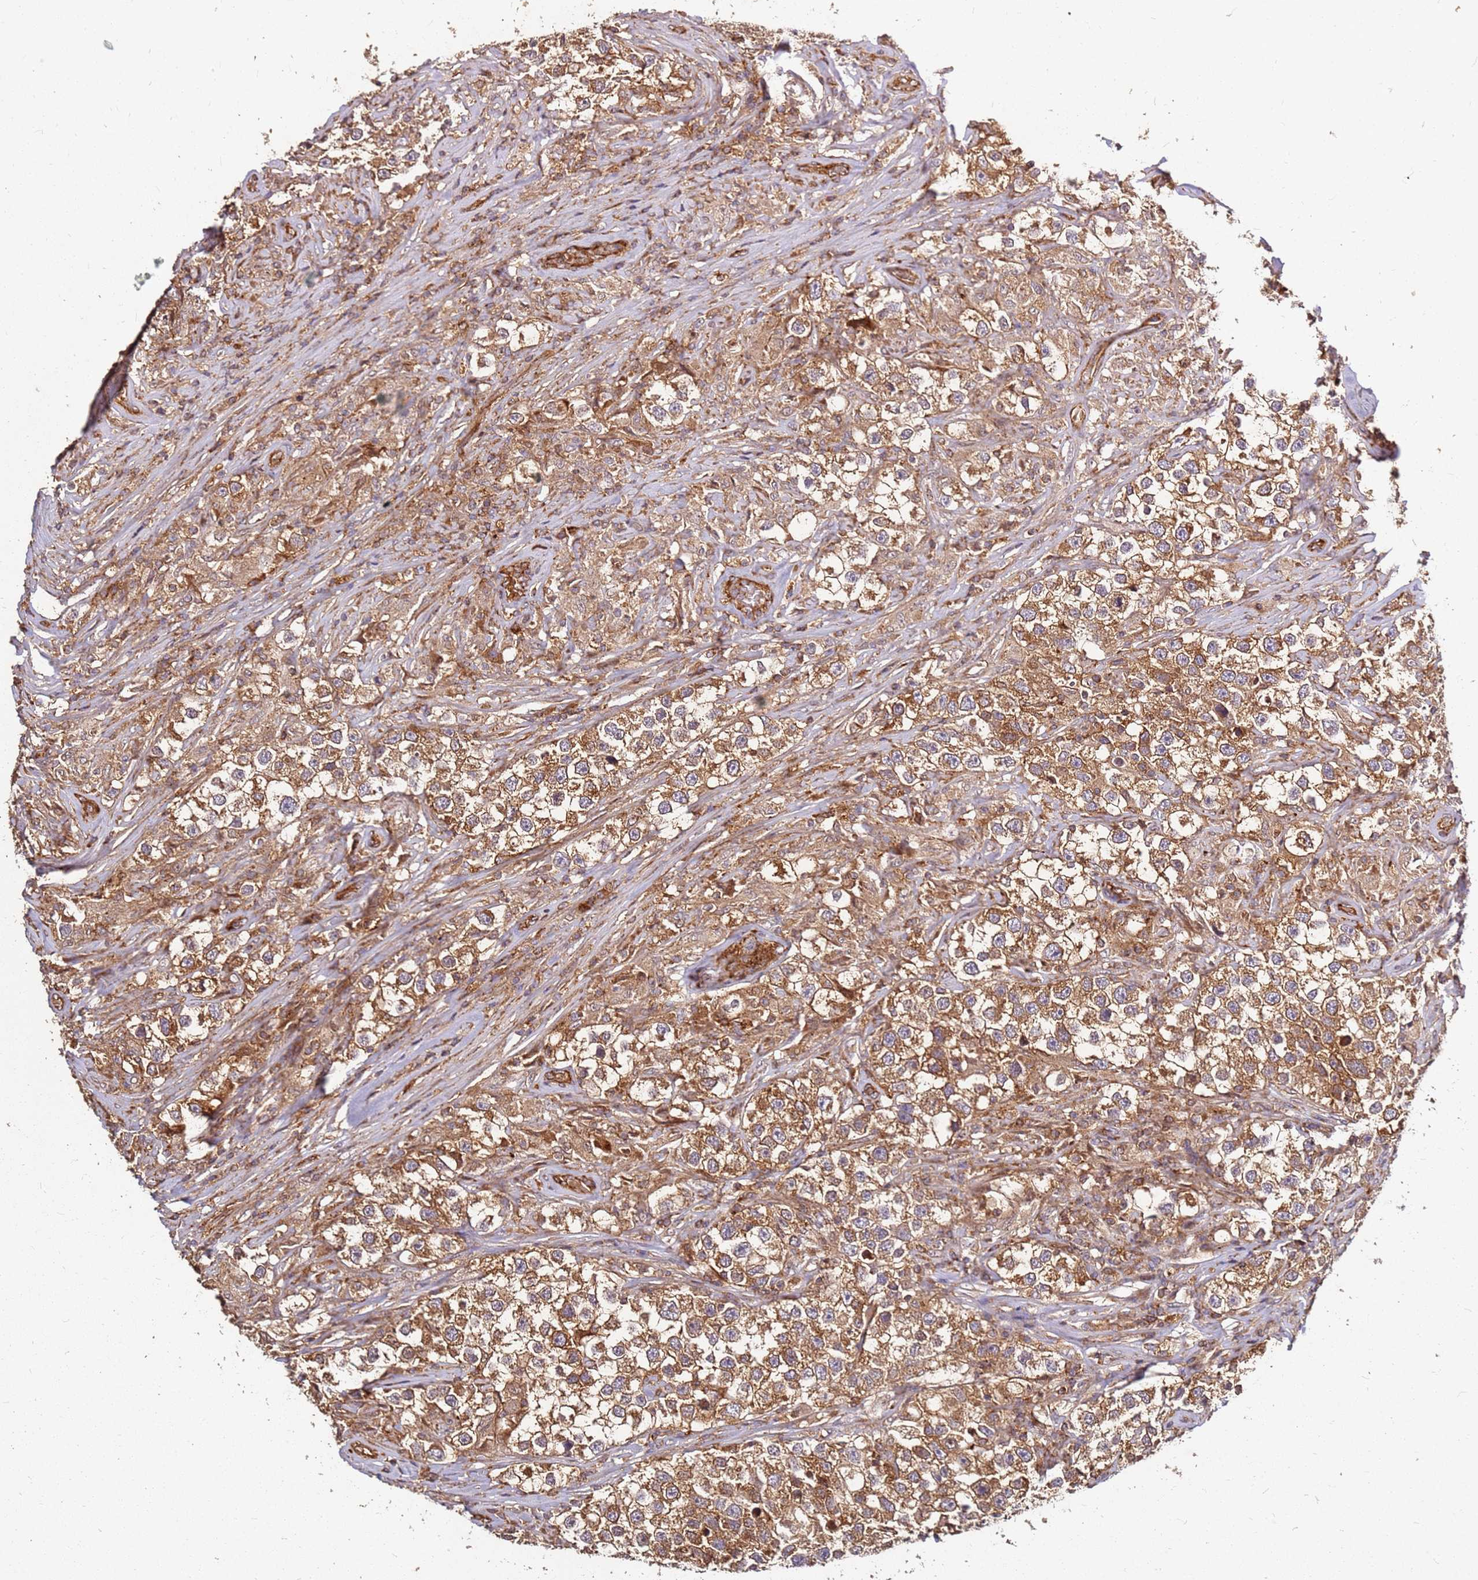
{"staining": {"intensity": "moderate", "quantity": ">75%", "location": "cytoplasmic/membranous"}, "tissue": "testis cancer", "cell_type": "Tumor cells", "image_type": "cancer", "snomed": [{"axis": "morphology", "description": "Seminoma, NOS"}, {"axis": "topography", "description": "Testis"}], "caption": "The photomicrograph shows a brown stain indicating the presence of a protein in the cytoplasmic/membranous of tumor cells in seminoma (testis).", "gene": "DVL3", "patient": {"sex": "male", "age": 46}}